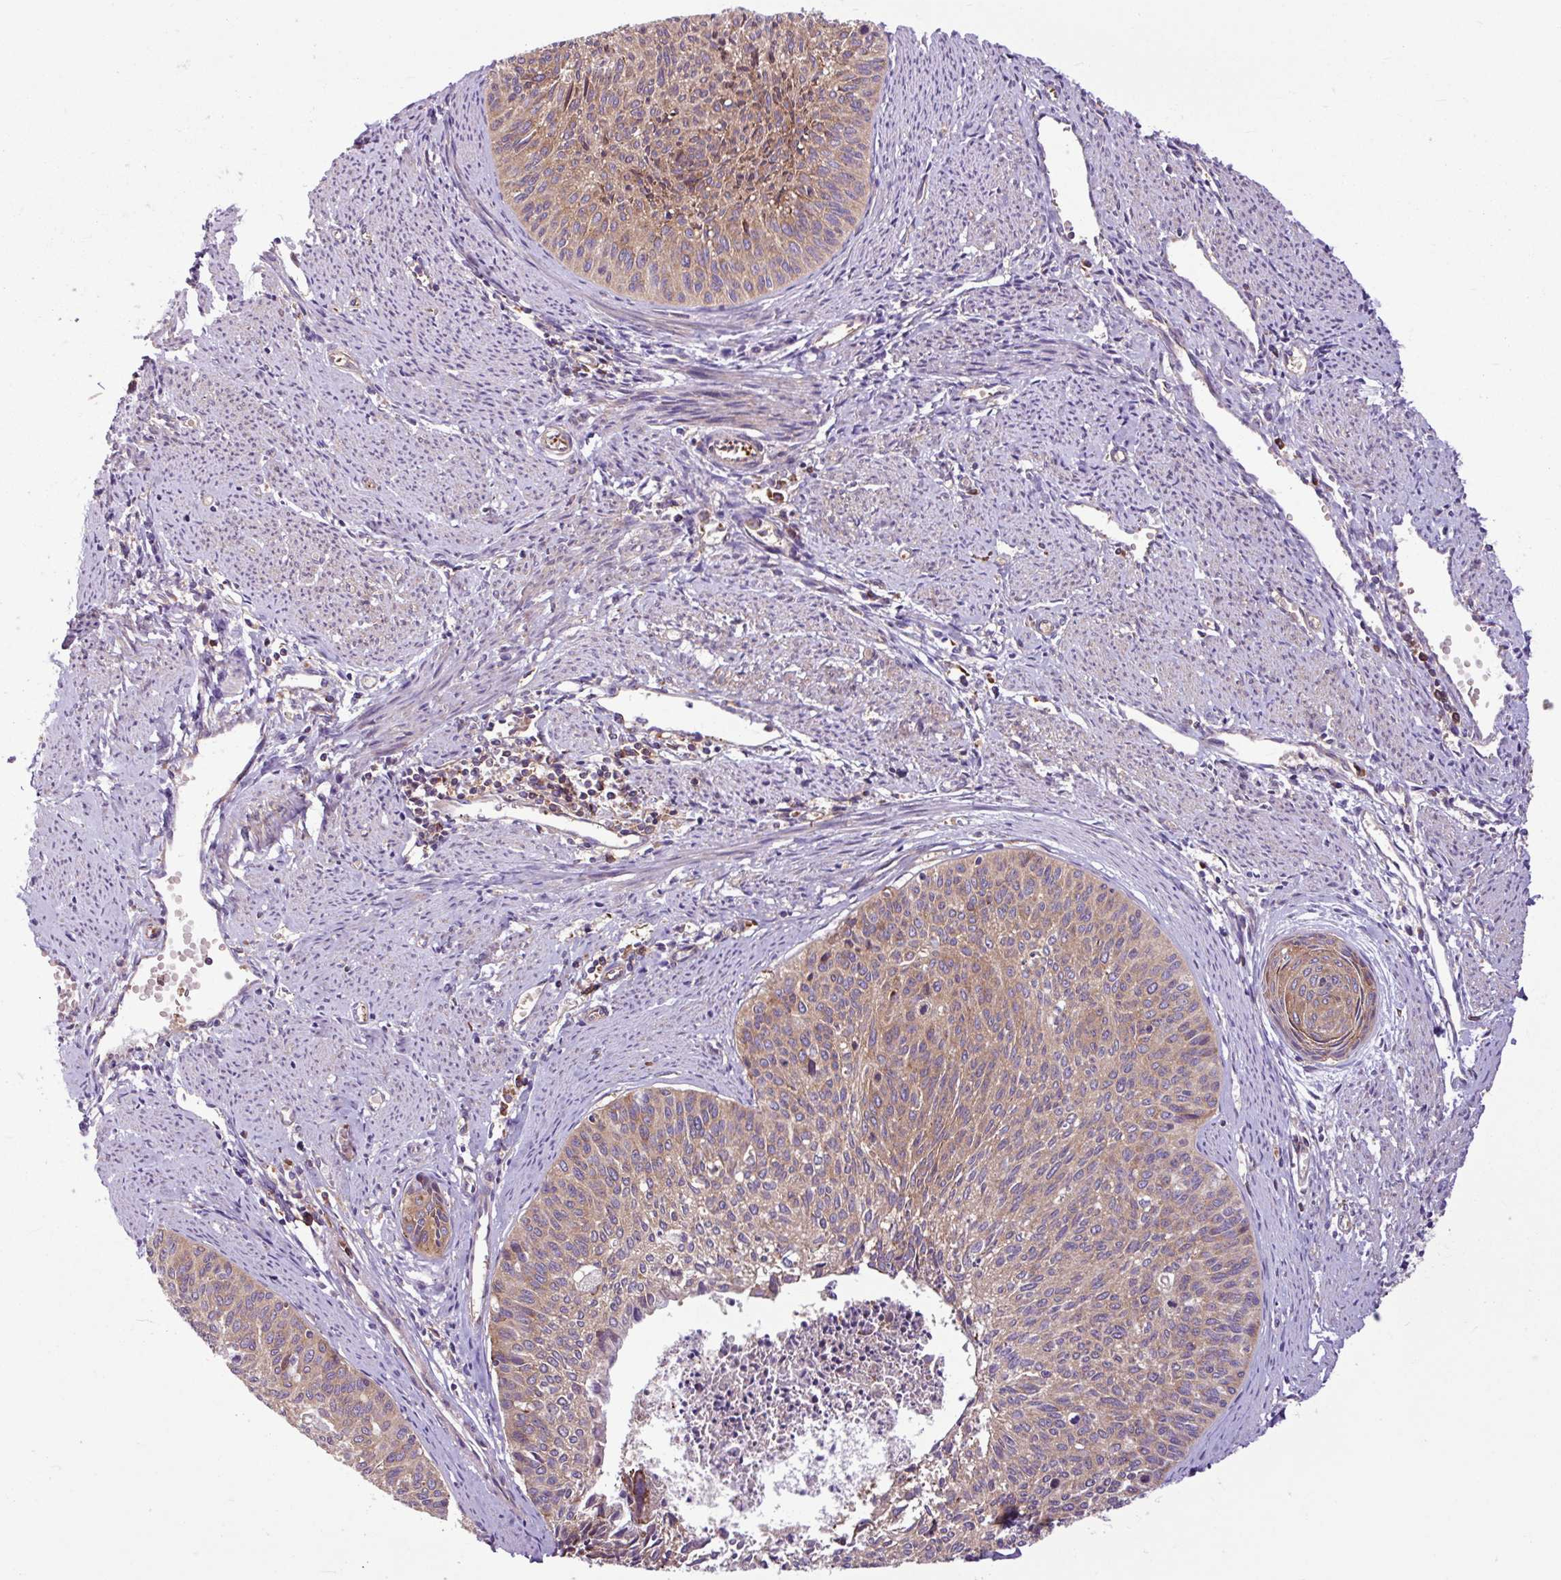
{"staining": {"intensity": "moderate", "quantity": ">75%", "location": "cytoplasmic/membranous"}, "tissue": "cervical cancer", "cell_type": "Tumor cells", "image_type": "cancer", "snomed": [{"axis": "morphology", "description": "Squamous cell carcinoma, NOS"}, {"axis": "topography", "description": "Cervix"}], "caption": "Moderate cytoplasmic/membranous staining for a protein is seen in about >75% of tumor cells of cervical cancer using immunohistochemistry (IHC).", "gene": "MROH2A", "patient": {"sex": "female", "age": 55}}